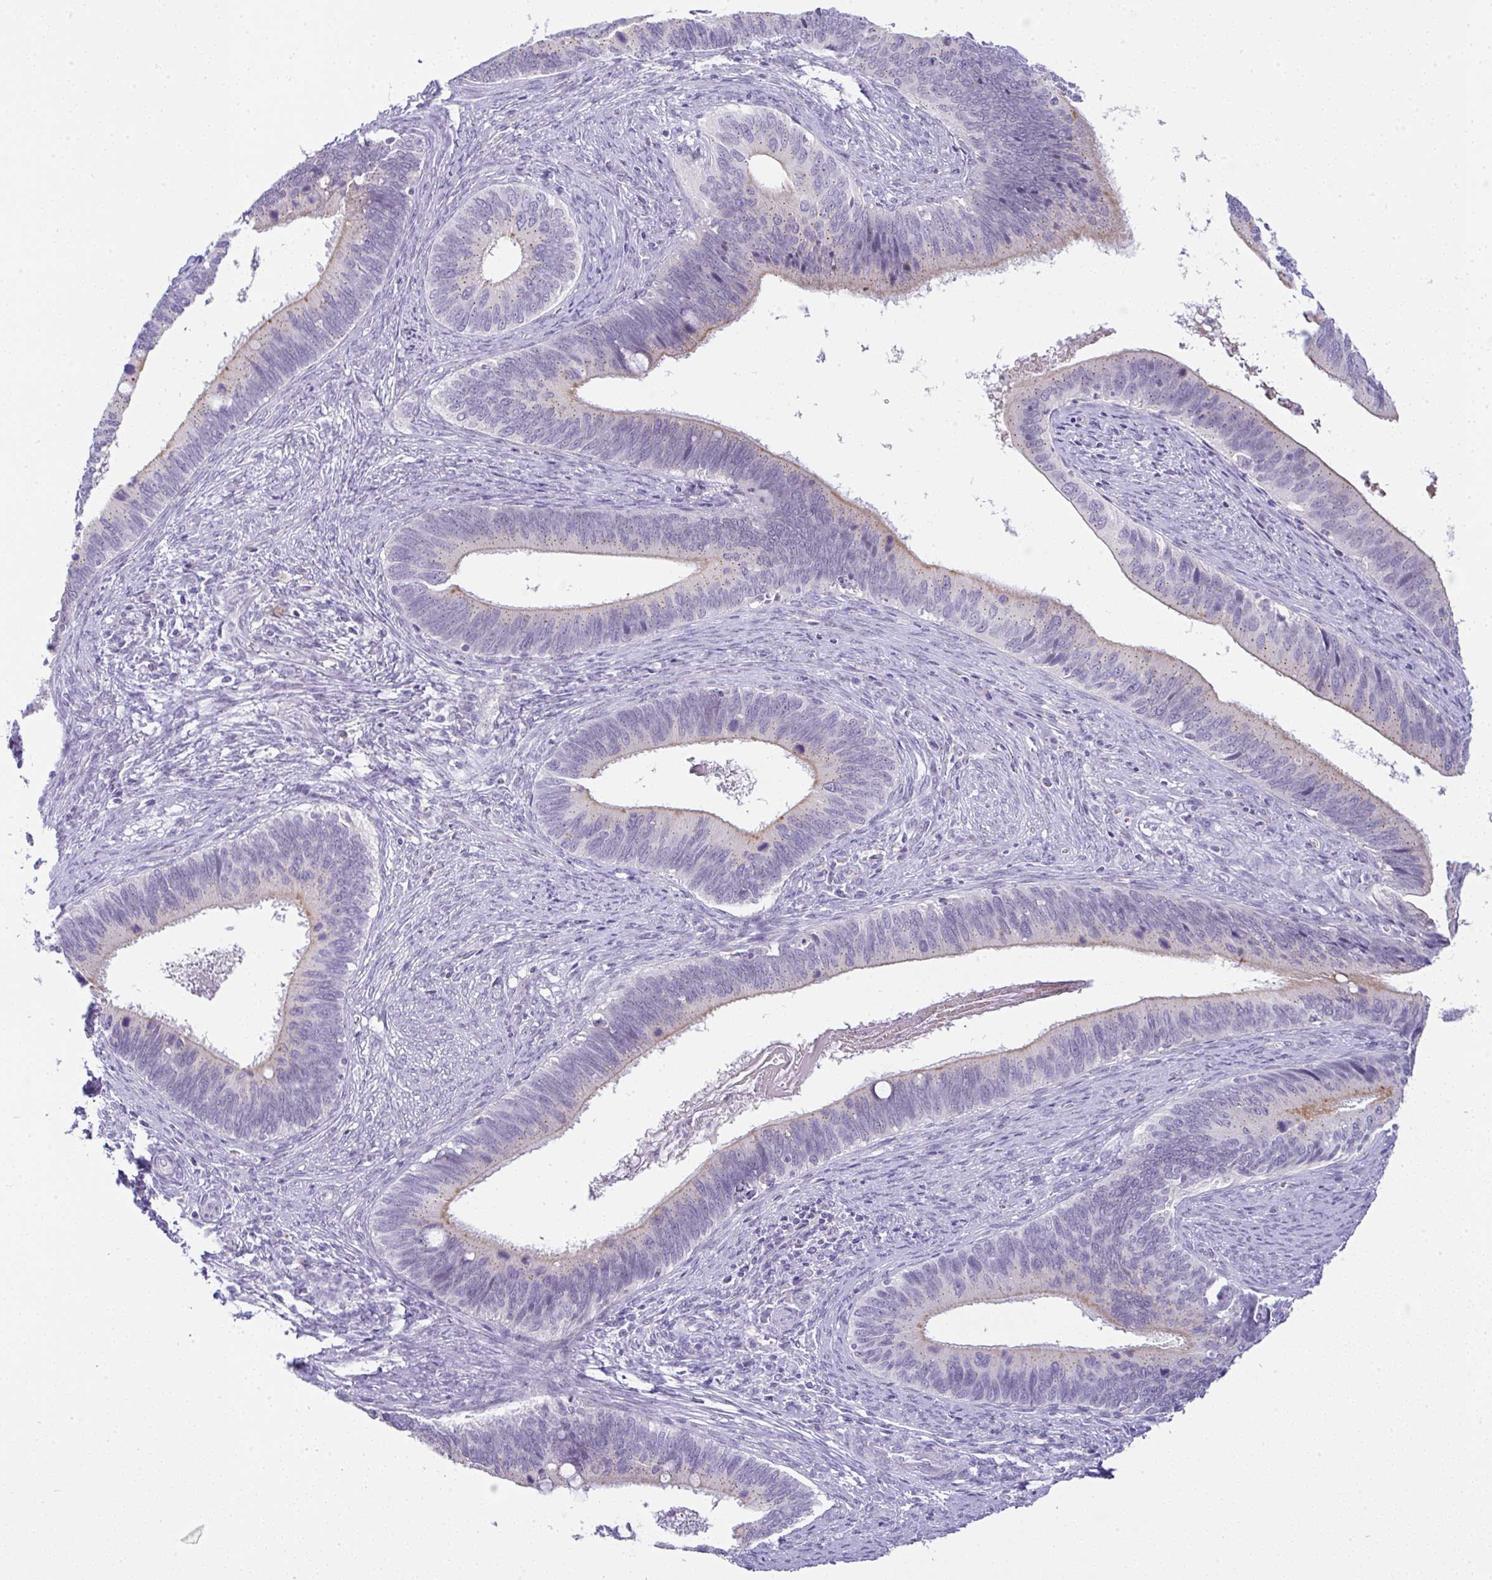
{"staining": {"intensity": "weak", "quantity": "25%-75%", "location": "cytoplasmic/membranous"}, "tissue": "cervical cancer", "cell_type": "Tumor cells", "image_type": "cancer", "snomed": [{"axis": "morphology", "description": "Adenocarcinoma, NOS"}, {"axis": "topography", "description": "Cervix"}], "caption": "About 25%-75% of tumor cells in human cervical cancer reveal weak cytoplasmic/membranous protein expression as visualized by brown immunohistochemical staining.", "gene": "FAM177A1", "patient": {"sex": "female", "age": 42}}